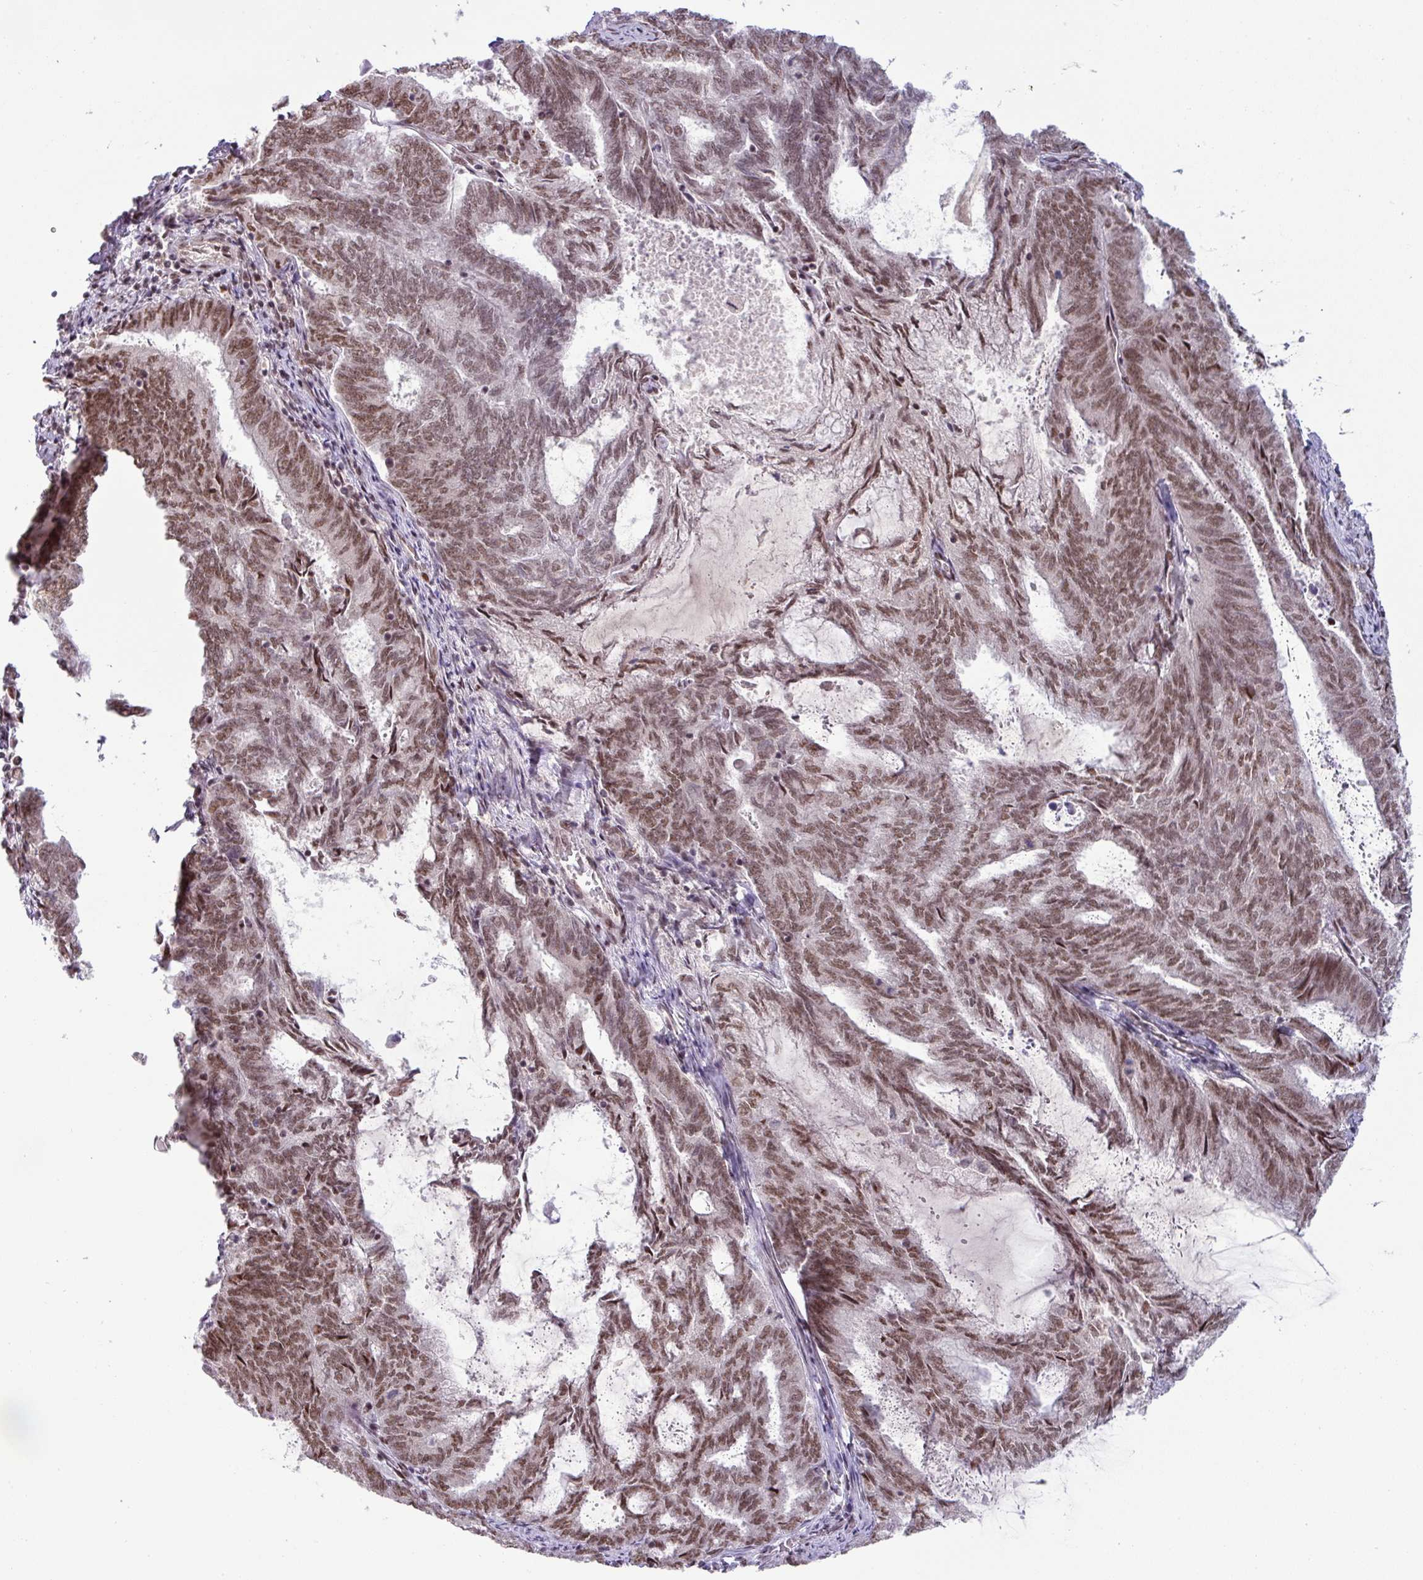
{"staining": {"intensity": "moderate", "quantity": ">75%", "location": "nuclear"}, "tissue": "endometrial cancer", "cell_type": "Tumor cells", "image_type": "cancer", "snomed": [{"axis": "morphology", "description": "Adenocarcinoma, NOS"}, {"axis": "topography", "description": "Endometrium"}], "caption": "Immunohistochemistry image of endometrial adenocarcinoma stained for a protein (brown), which displays medium levels of moderate nuclear staining in approximately >75% of tumor cells.", "gene": "PTPN20", "patient": {"sex": "female", "age": 80}}